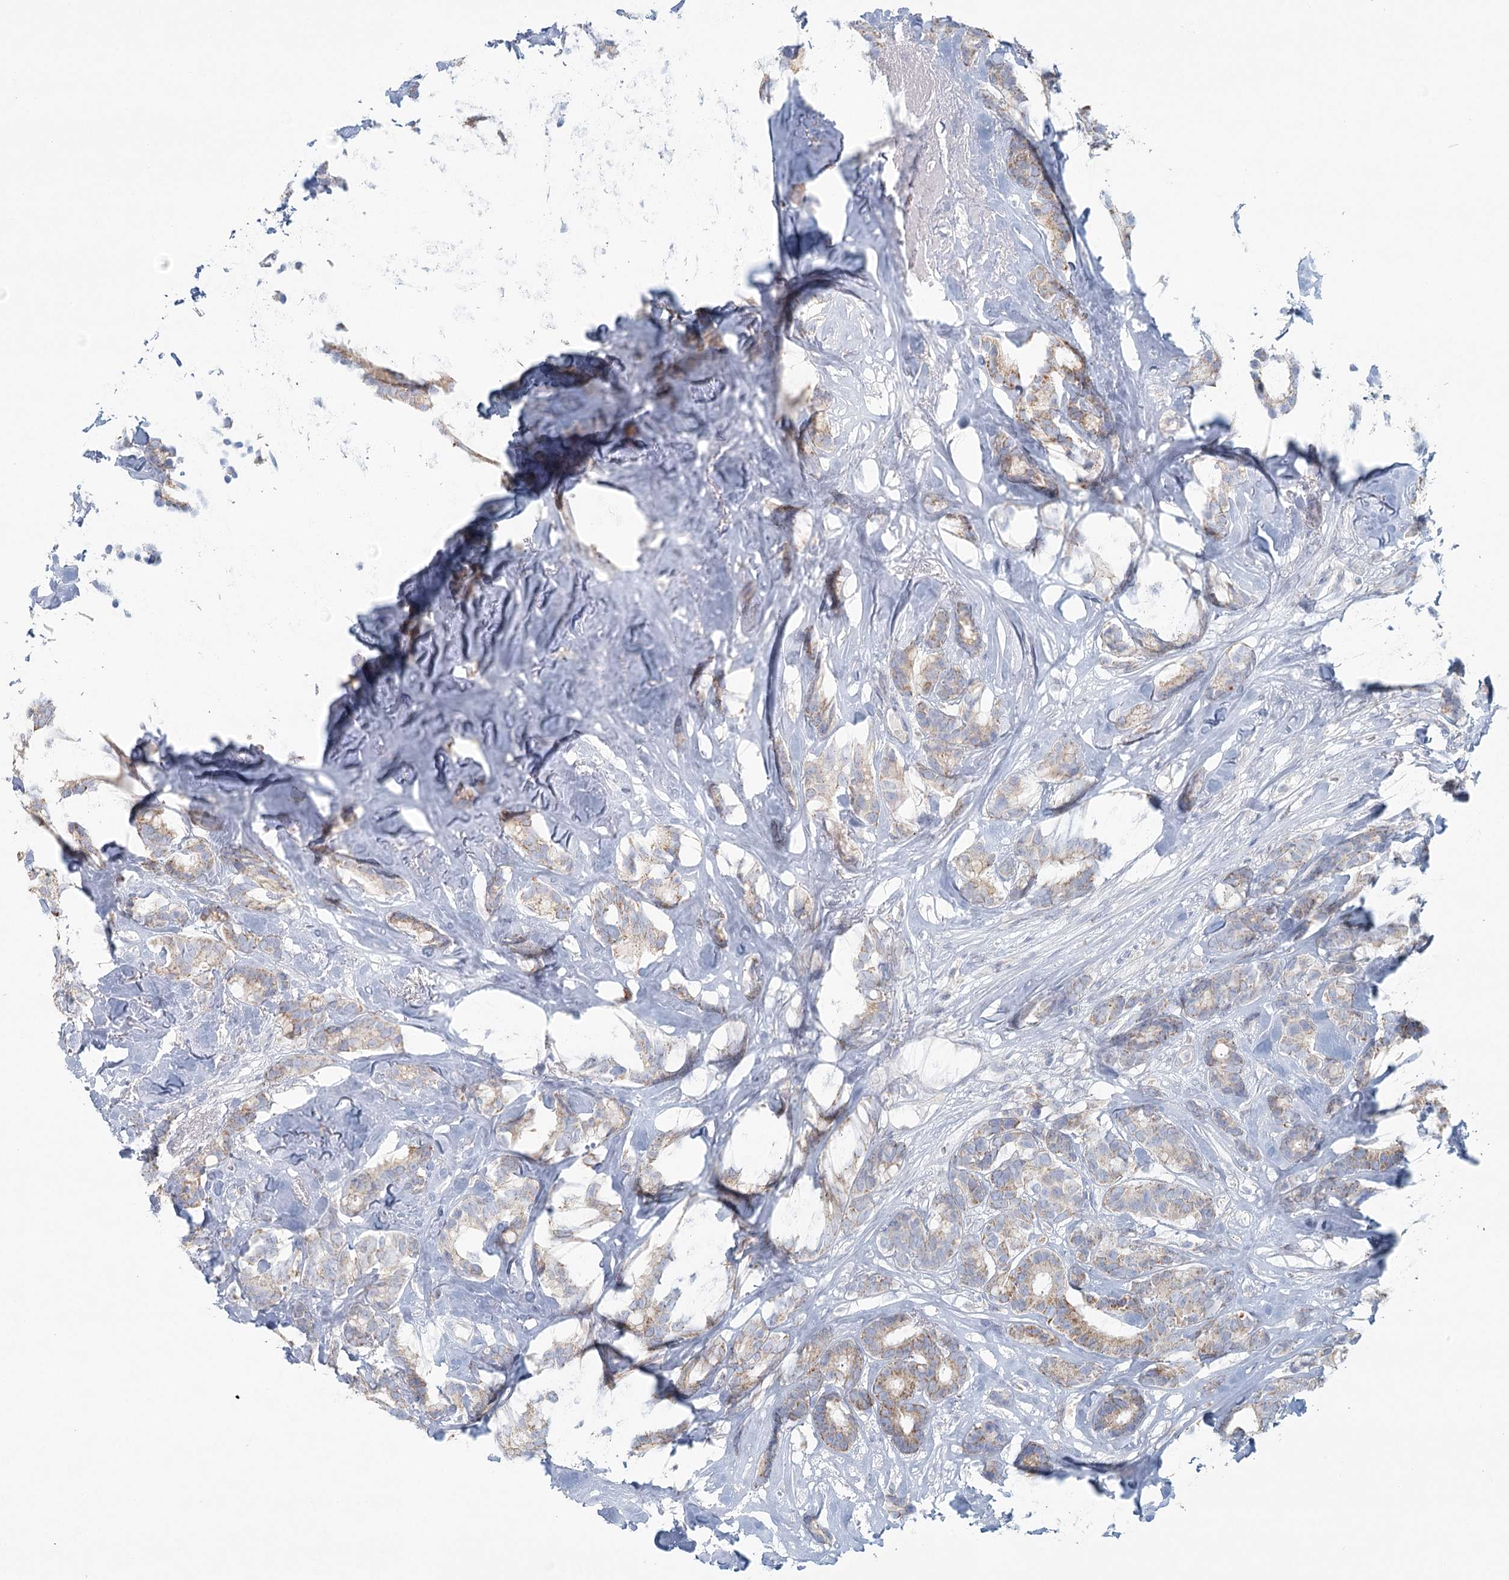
{"staining": {"intensity": "weak", "quantity": "25%-75%", "location": "cytoplasmic/membranous"}, "tissue": "breast cancer", "cell_type": "Tumor cells", "image_type": "cancer", "snomed": [{"axis": "morphology", "description": "Duct carcinoma"}, {"axis": "topography", "description": "Breast"}], "caption": "Breast cancer (intraductal carcinoma) tissue exhibits weak cytoplasmic/membranous expression in approximately 25%-75% of tumor cells", "gene": "BPHL", "patient": {"sex": "female", "age": 87}}